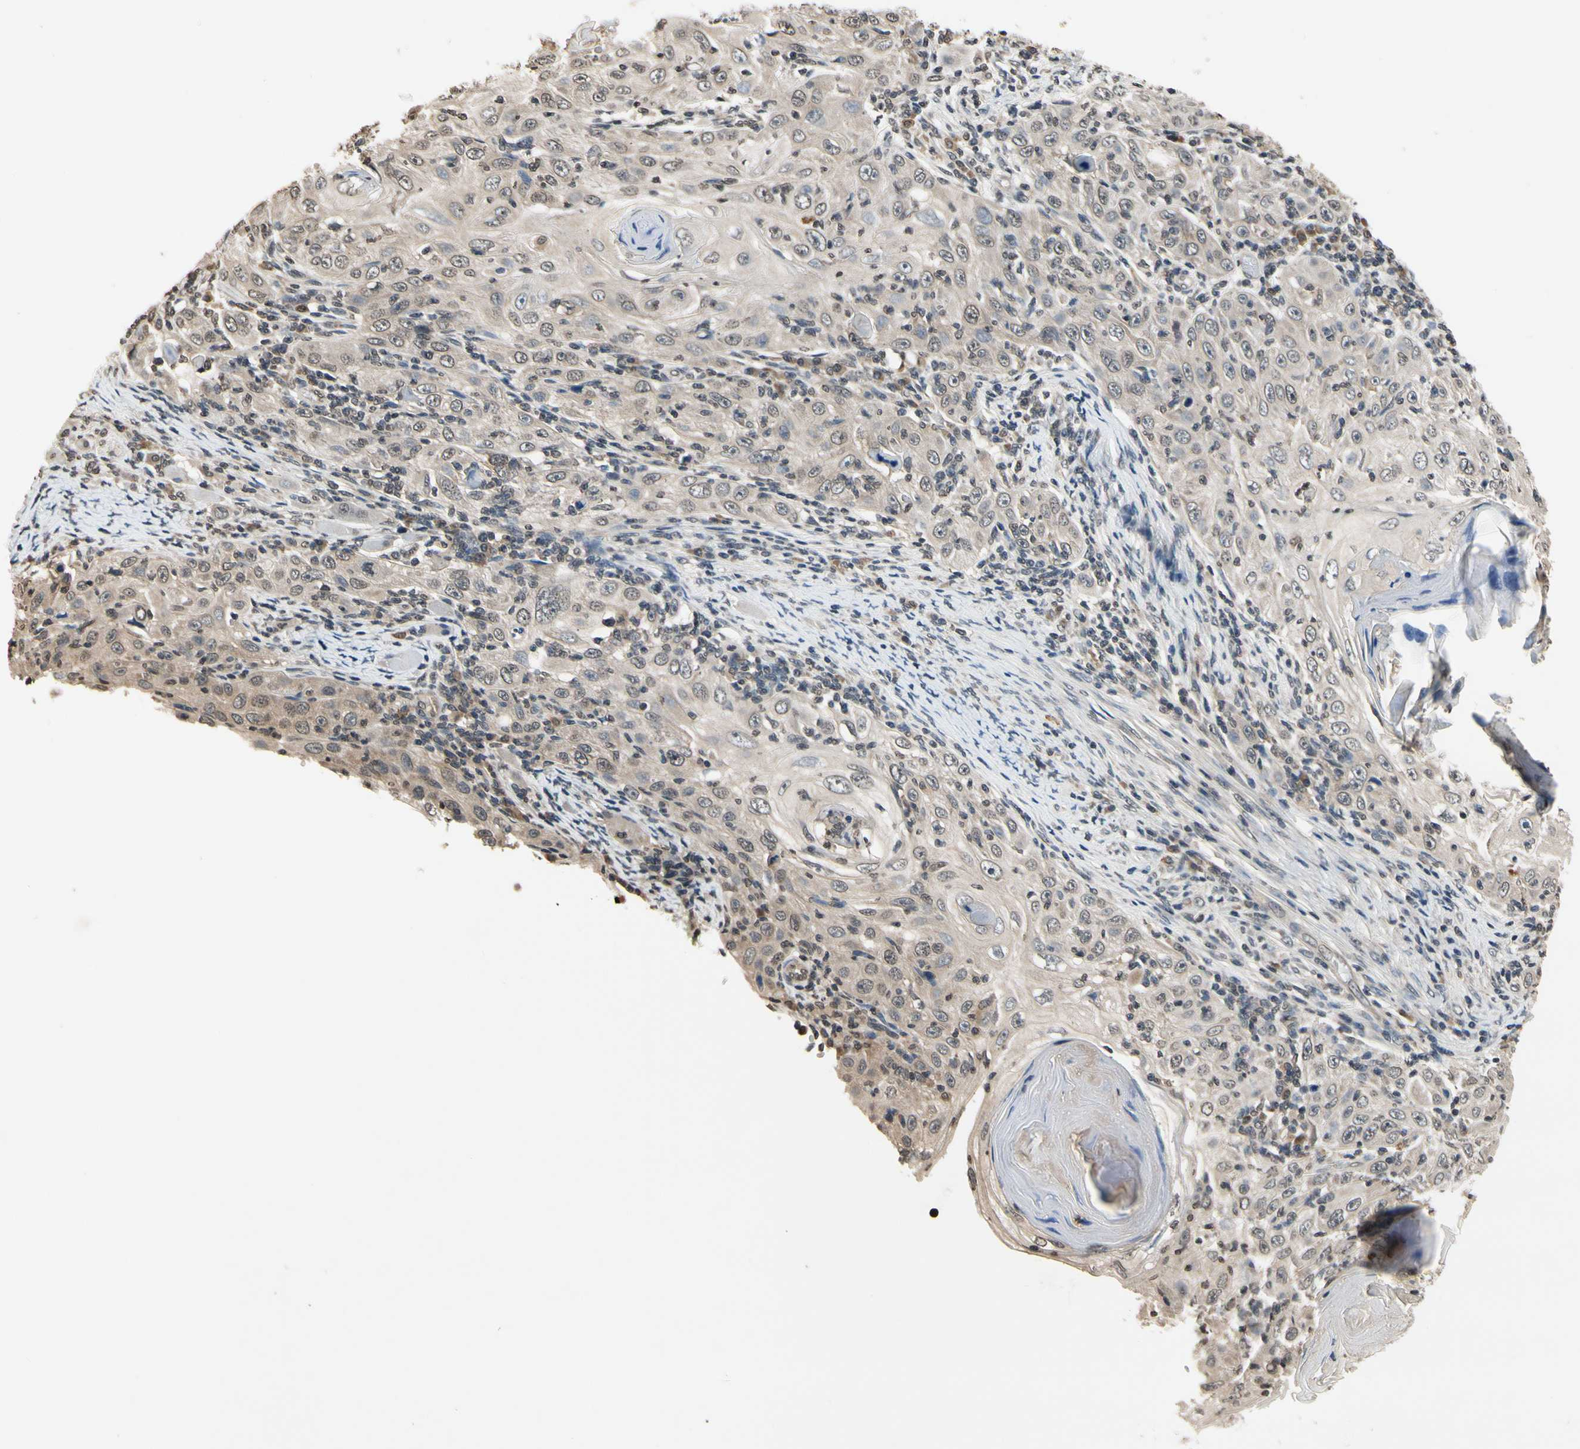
{"staining": {"intensity": "moderate", "quantity": ">75%", "location": "cytoplasmic/membranous"}, "tissue": "skin cancer", "cell_type": "Tumor cells", "image_type": "cancer", "snomed": [{"axis": "morphology", "description": "Squamous cell carcinoma, NOS"}, {"axis": "topography", "description": "Skin"}], "caption": "High-magnification brightfield microscopy of skin cancer stained with DAB (3,3'-diaminobenzidine) (brown) and counterstained with hematoxylin (blue). tumor cells exhibit moderate cytoplasmic/membranous staining is identified in approximately>75% of cells.", "gene": "GCLC", "patient": {"sex": "female", "age": 88}}